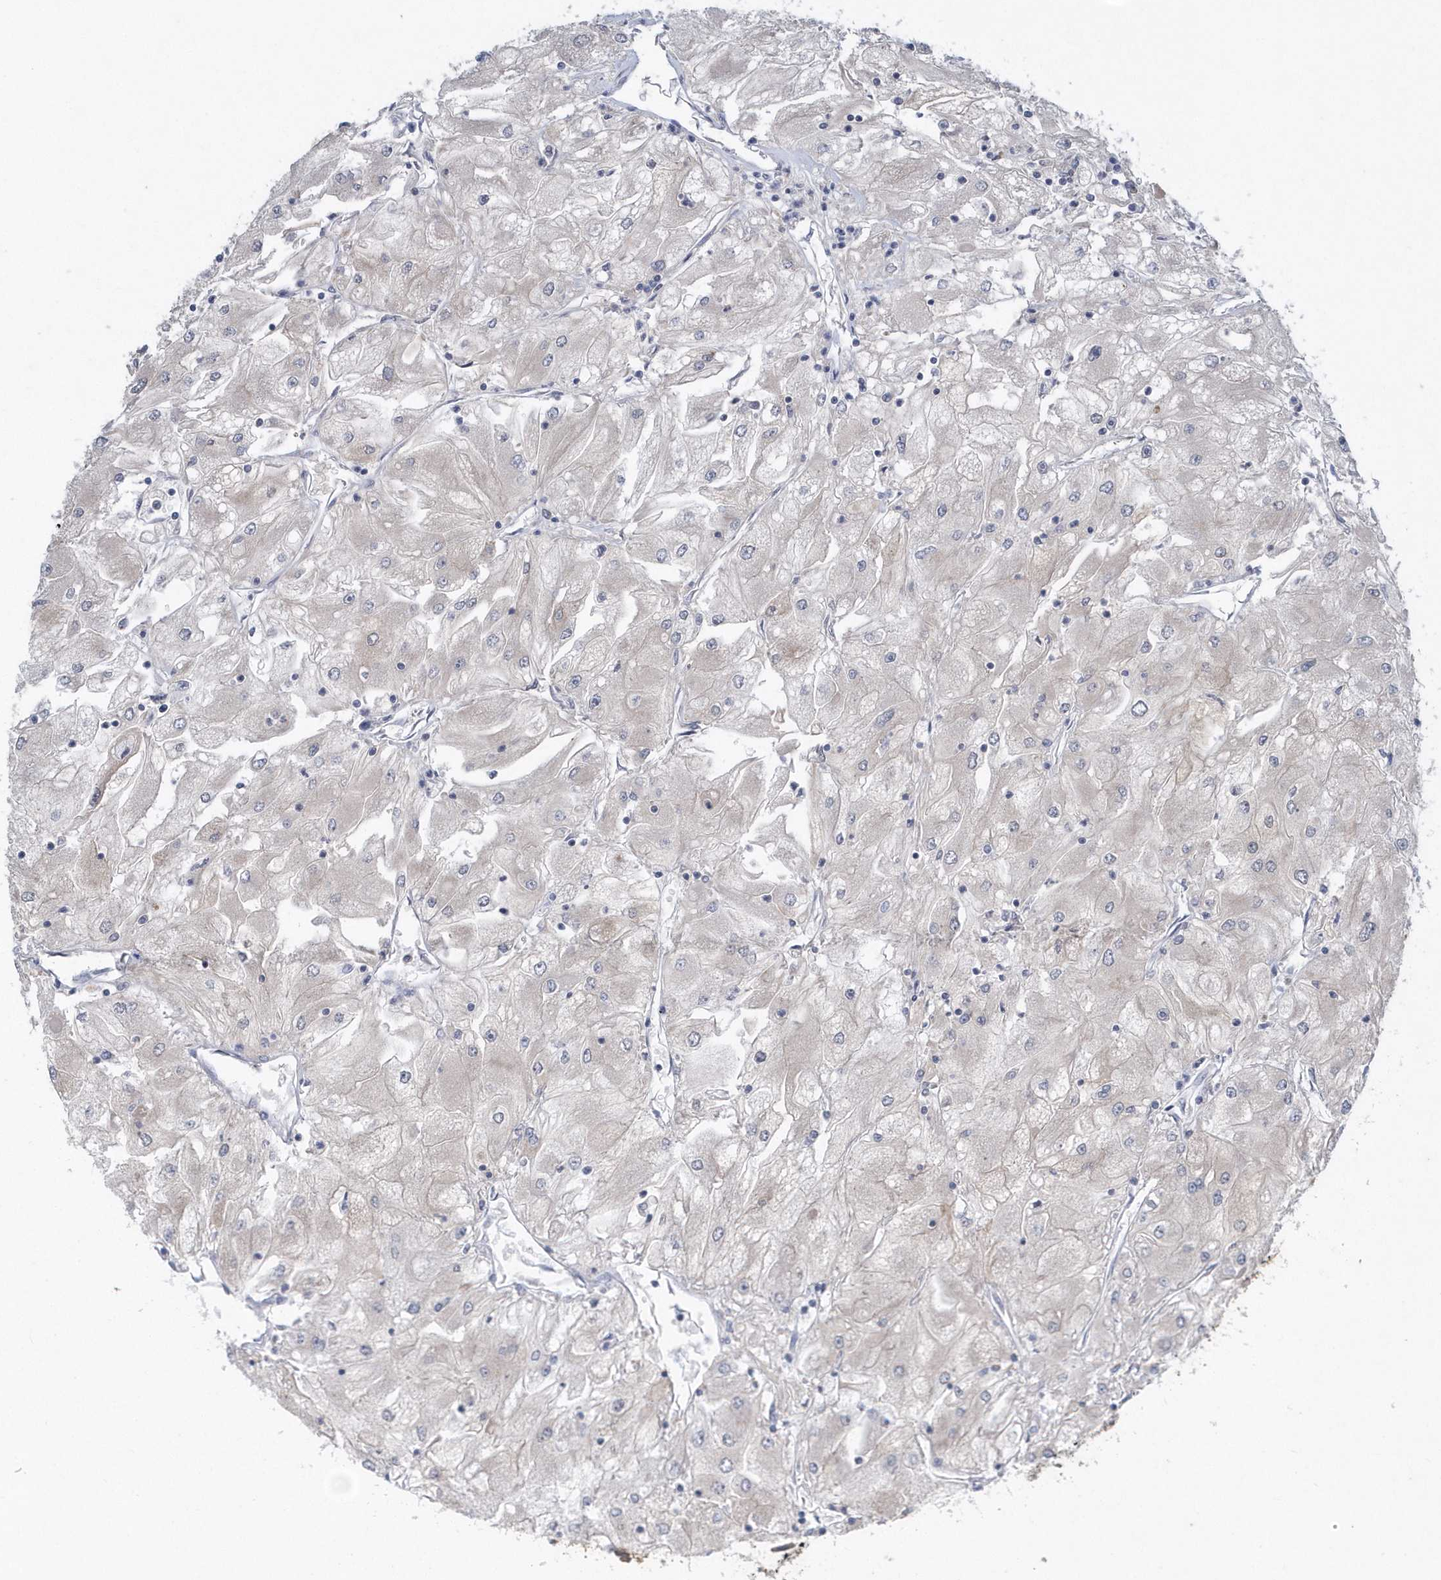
{"staining": {"intensity": "negative", "quantity": "none", "location": "none"}, "tissue": "renal cancer", "cell_type": "Tumor cells", "image_type": "cancer", "snomed": [{"axis": "morphology", "description": "Adenocarcinoma, NOS"}, {"axis": "topography", "description": "Kidney"}], "caption": "This is an immunohistochemistry (IHC) micrograph of human renal cancer. There is no positivity in tumor cells.", "gene": "AKR7A2", "patient": {"sex": "male", "age": 80}}